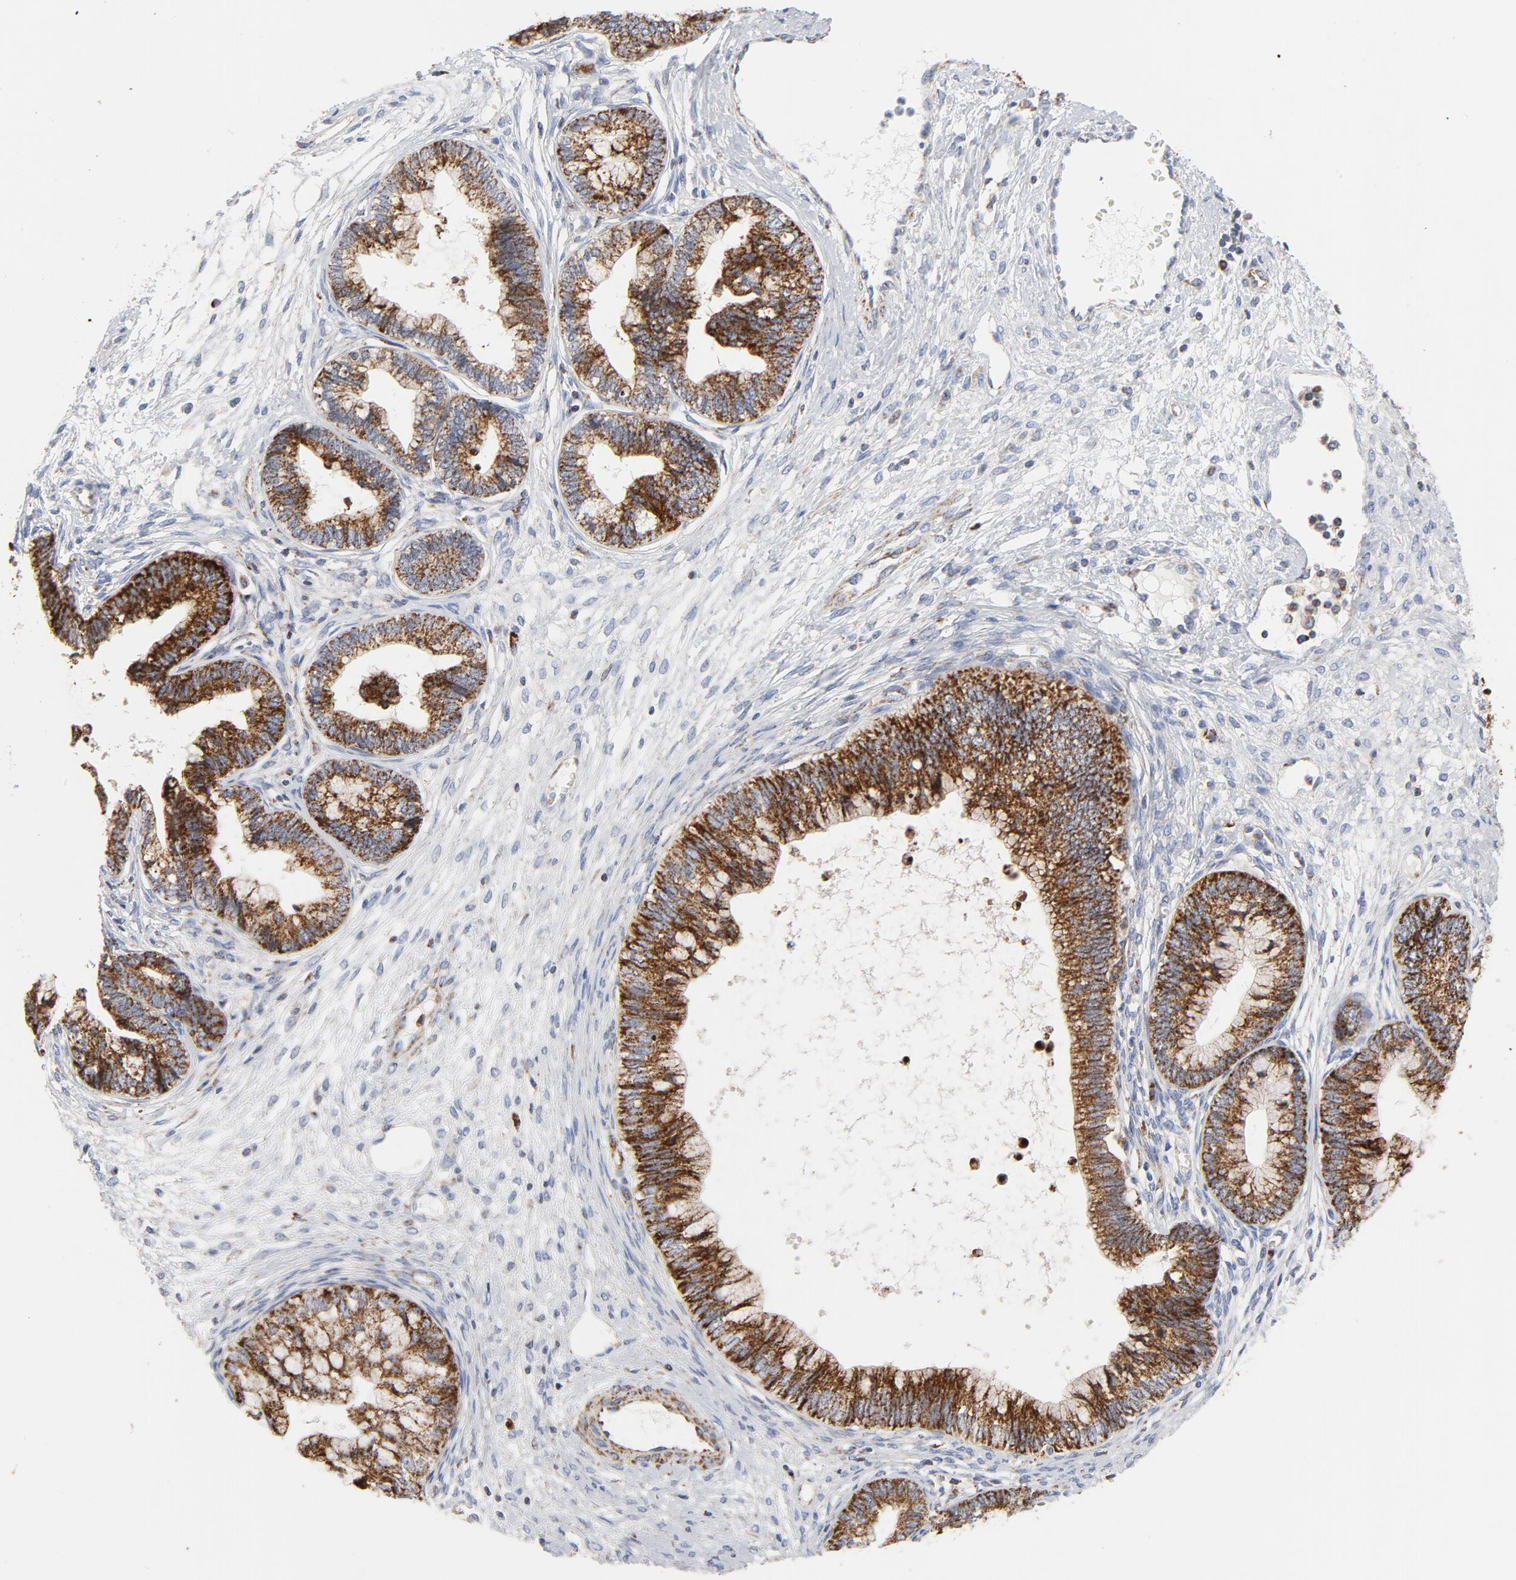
{"staining": {"intensity": "strong", "quantity": ">75%", "location": "cytoplasmic/membranous"}, "tissue": "cervical cancer", "cell_type": "Tumor cells", "image_type": "cancer", "snomed": [{"axis": "morphology", "description": "Adenocarcinoma, NOS"}, {"axis": "topography", "description": "Cervix"}], "caption": "Immunohistochemistry (IHC) photomicrograph of neoplastic tissue: cervical adenocarcinoma stained using IHC shows high levels of strong protein expression localized specifically in the cytoplasmic/membranous of tumor cells, appearing as a cytoplasmic/membranous brown color.", "gene": "CYCS", "patient": {"sex": "female", "age": 44}}